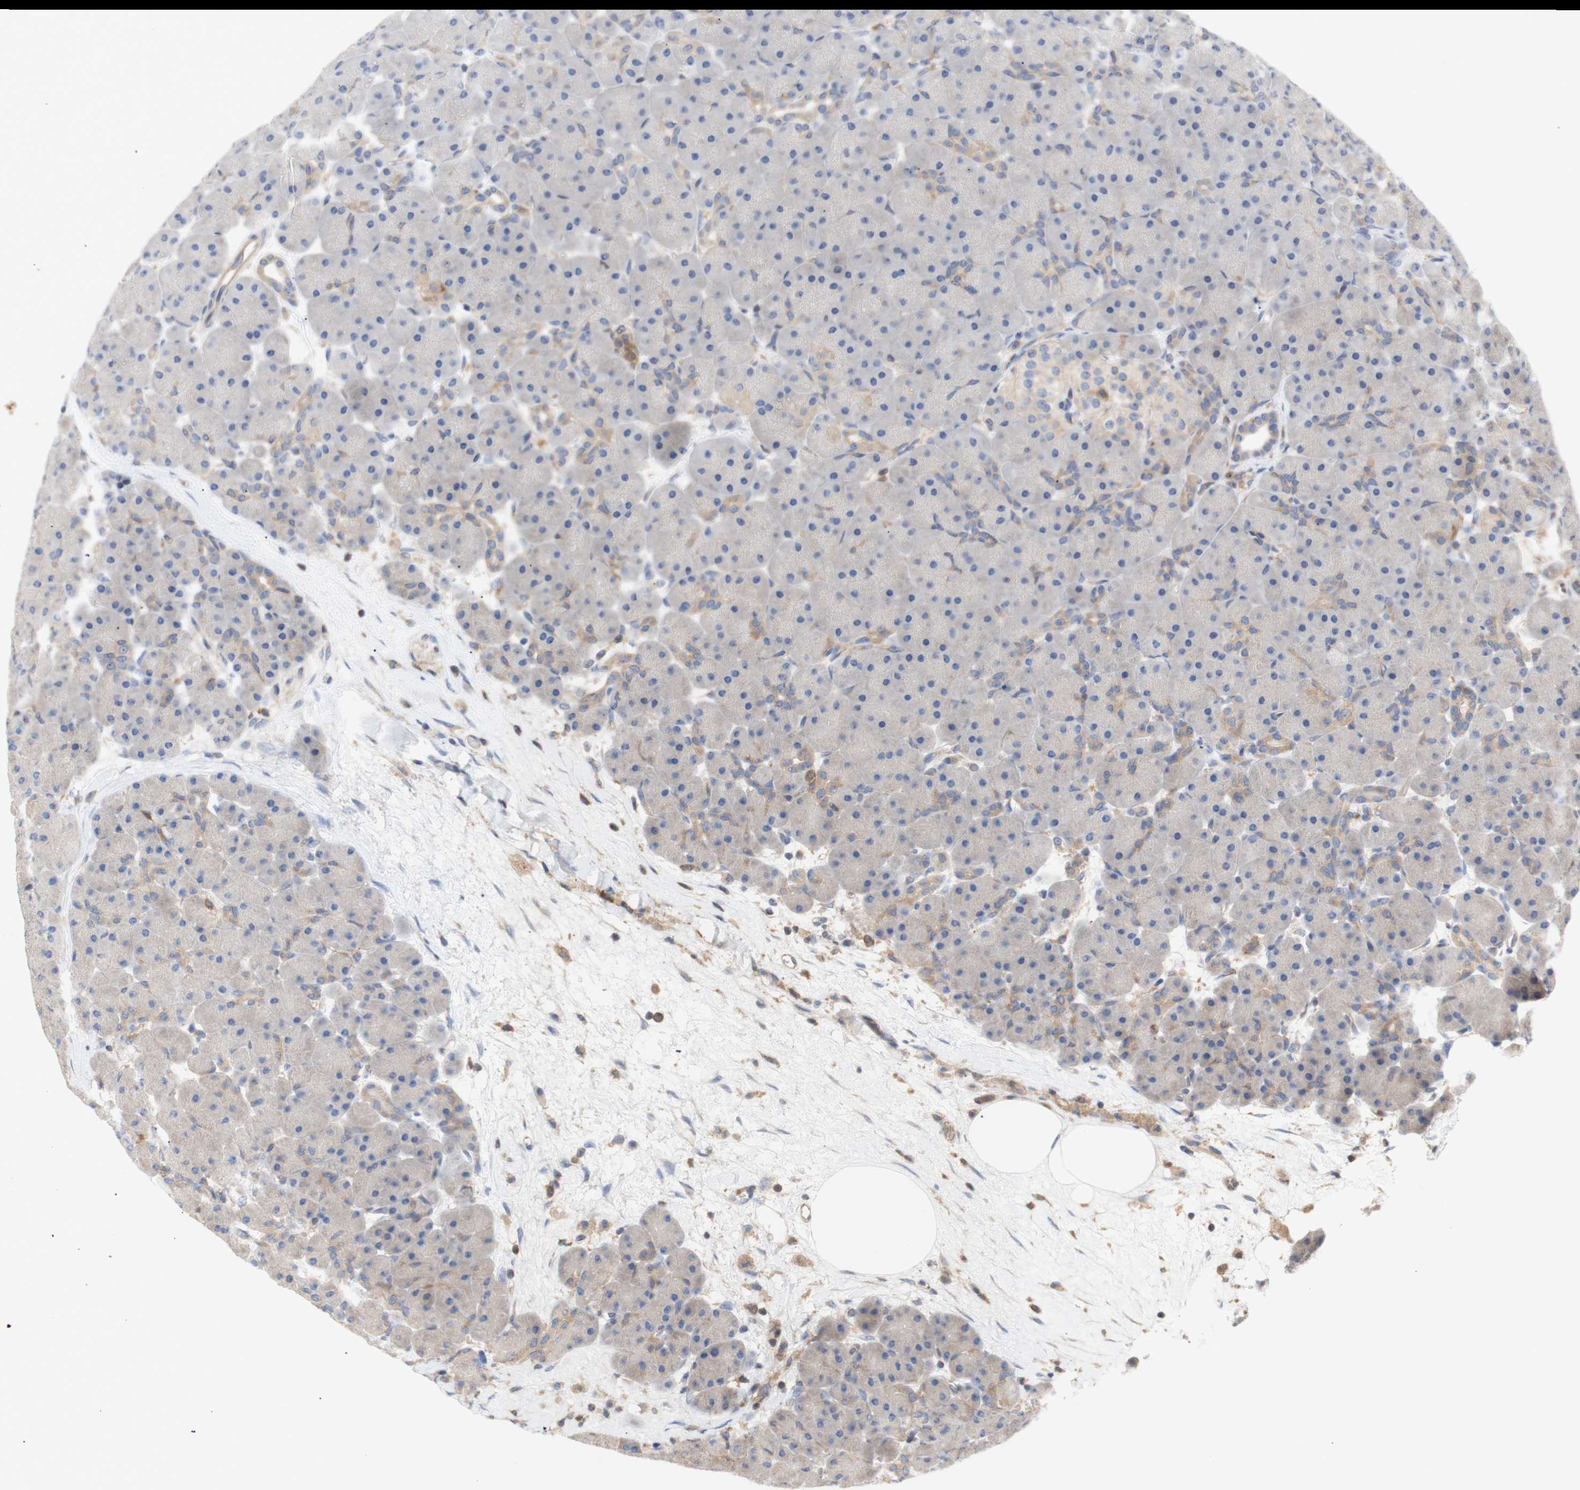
{"staining": {"intensity": "negative", "quantity": "none", "location": "none"}, "tissue": "pancreas", "cell_type": "Exocrine glandular cells", "image_type": "normal", "snomed": [{"axis": "morphology", "description": "Normal tissue, NOS"}, {"axis": "topography", "description": "Pancreas"}], "caption": "Pancreas stained for a protein using immunohistochemistry demonstrates no expression exocrine glandular cells.", "gene": "IKBKG", "patient": {"sex": "male", "age": 66}}